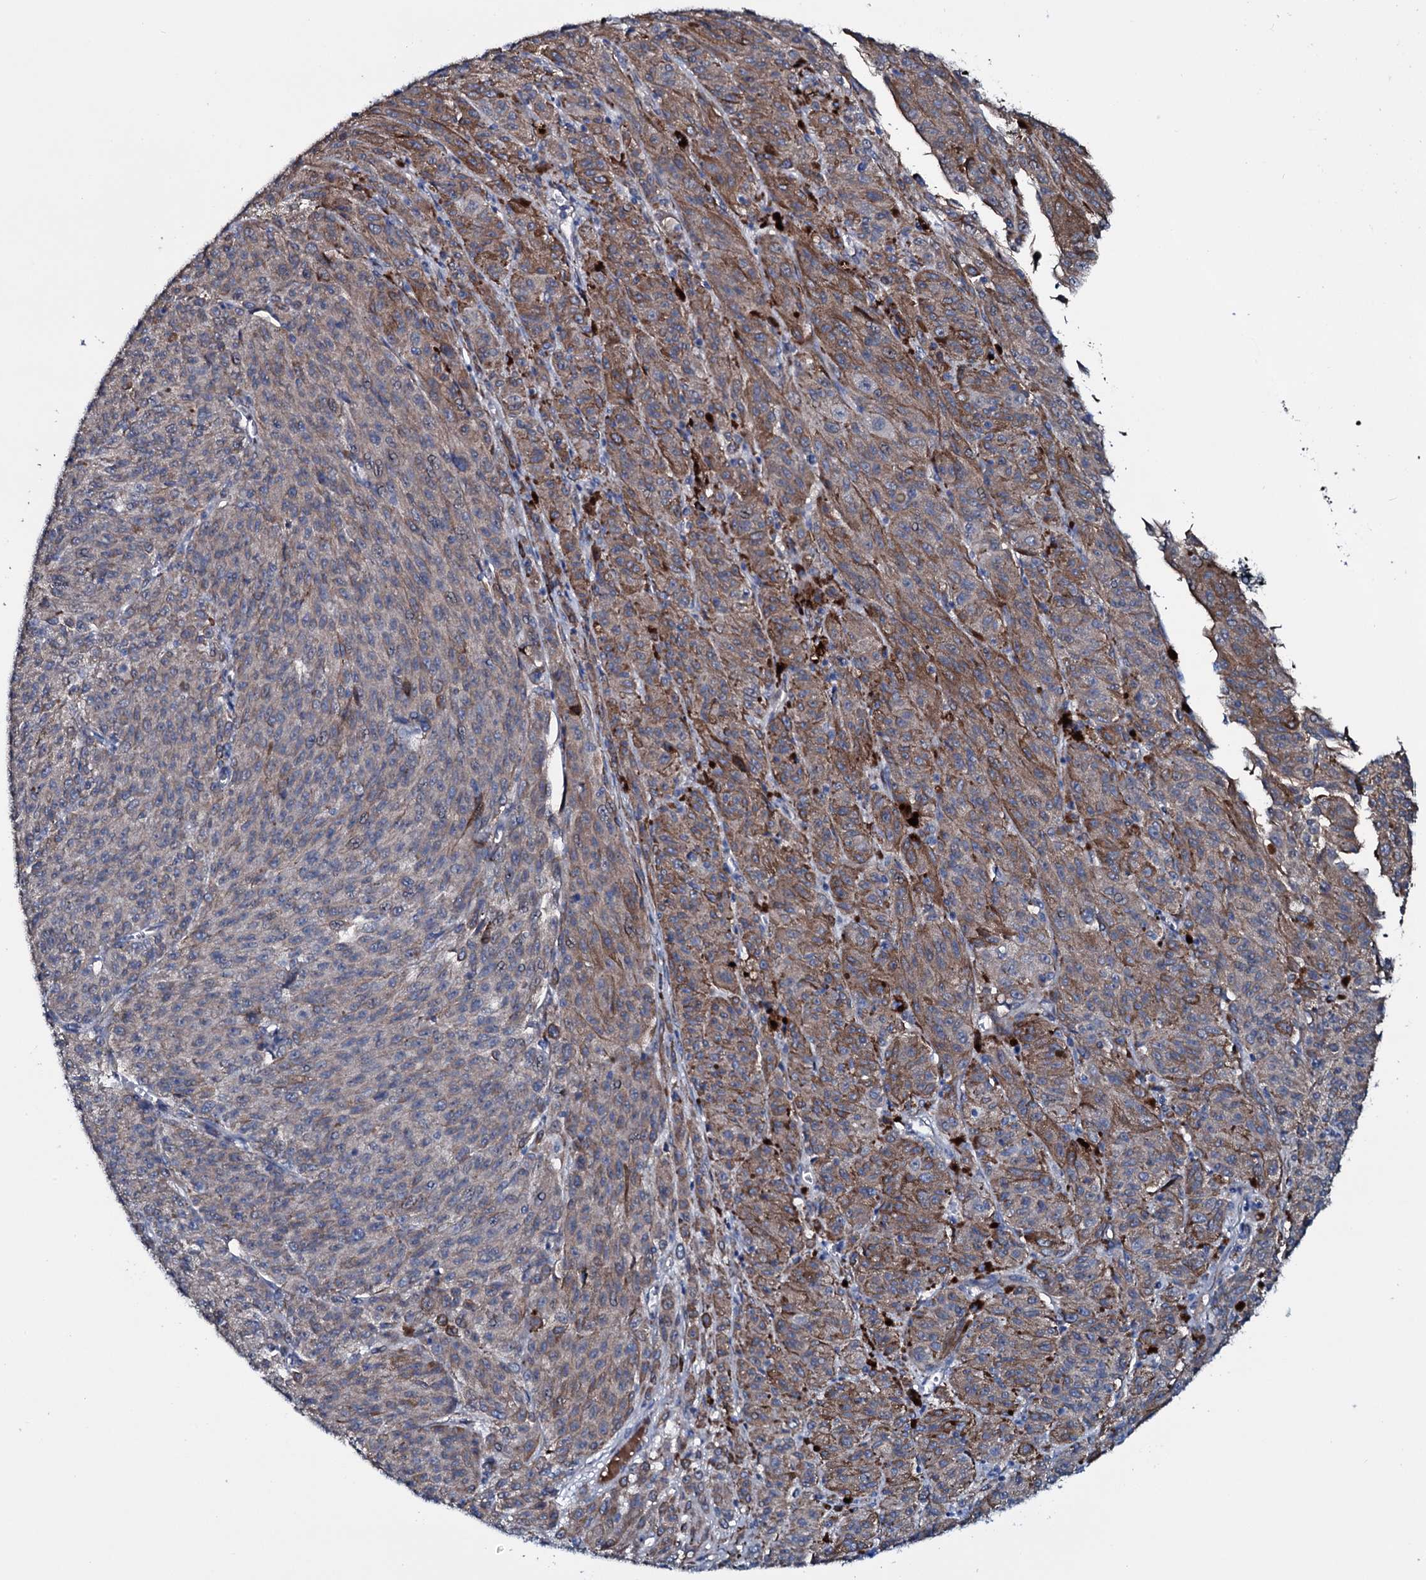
{"staining": {"intensity": "moderate", "quantity": "25%-75%", "location": "cytoplasmic/membranous"}, "tissue": "melanoma", "cell_type": "Tumor cells", "image_type": "cancer", "snomed": [{"axis": "morphology", "description": "Malignant melanoma, NOS"}, {"axis": "topography", "description": "Skin"}], "caption": "A brown stain labels moderate cytoplasmic/membranous positivity of a protein in human melanoma tumor cells.", "gene": "IL12B", "patient": {"sex": "female", "age": 52}}